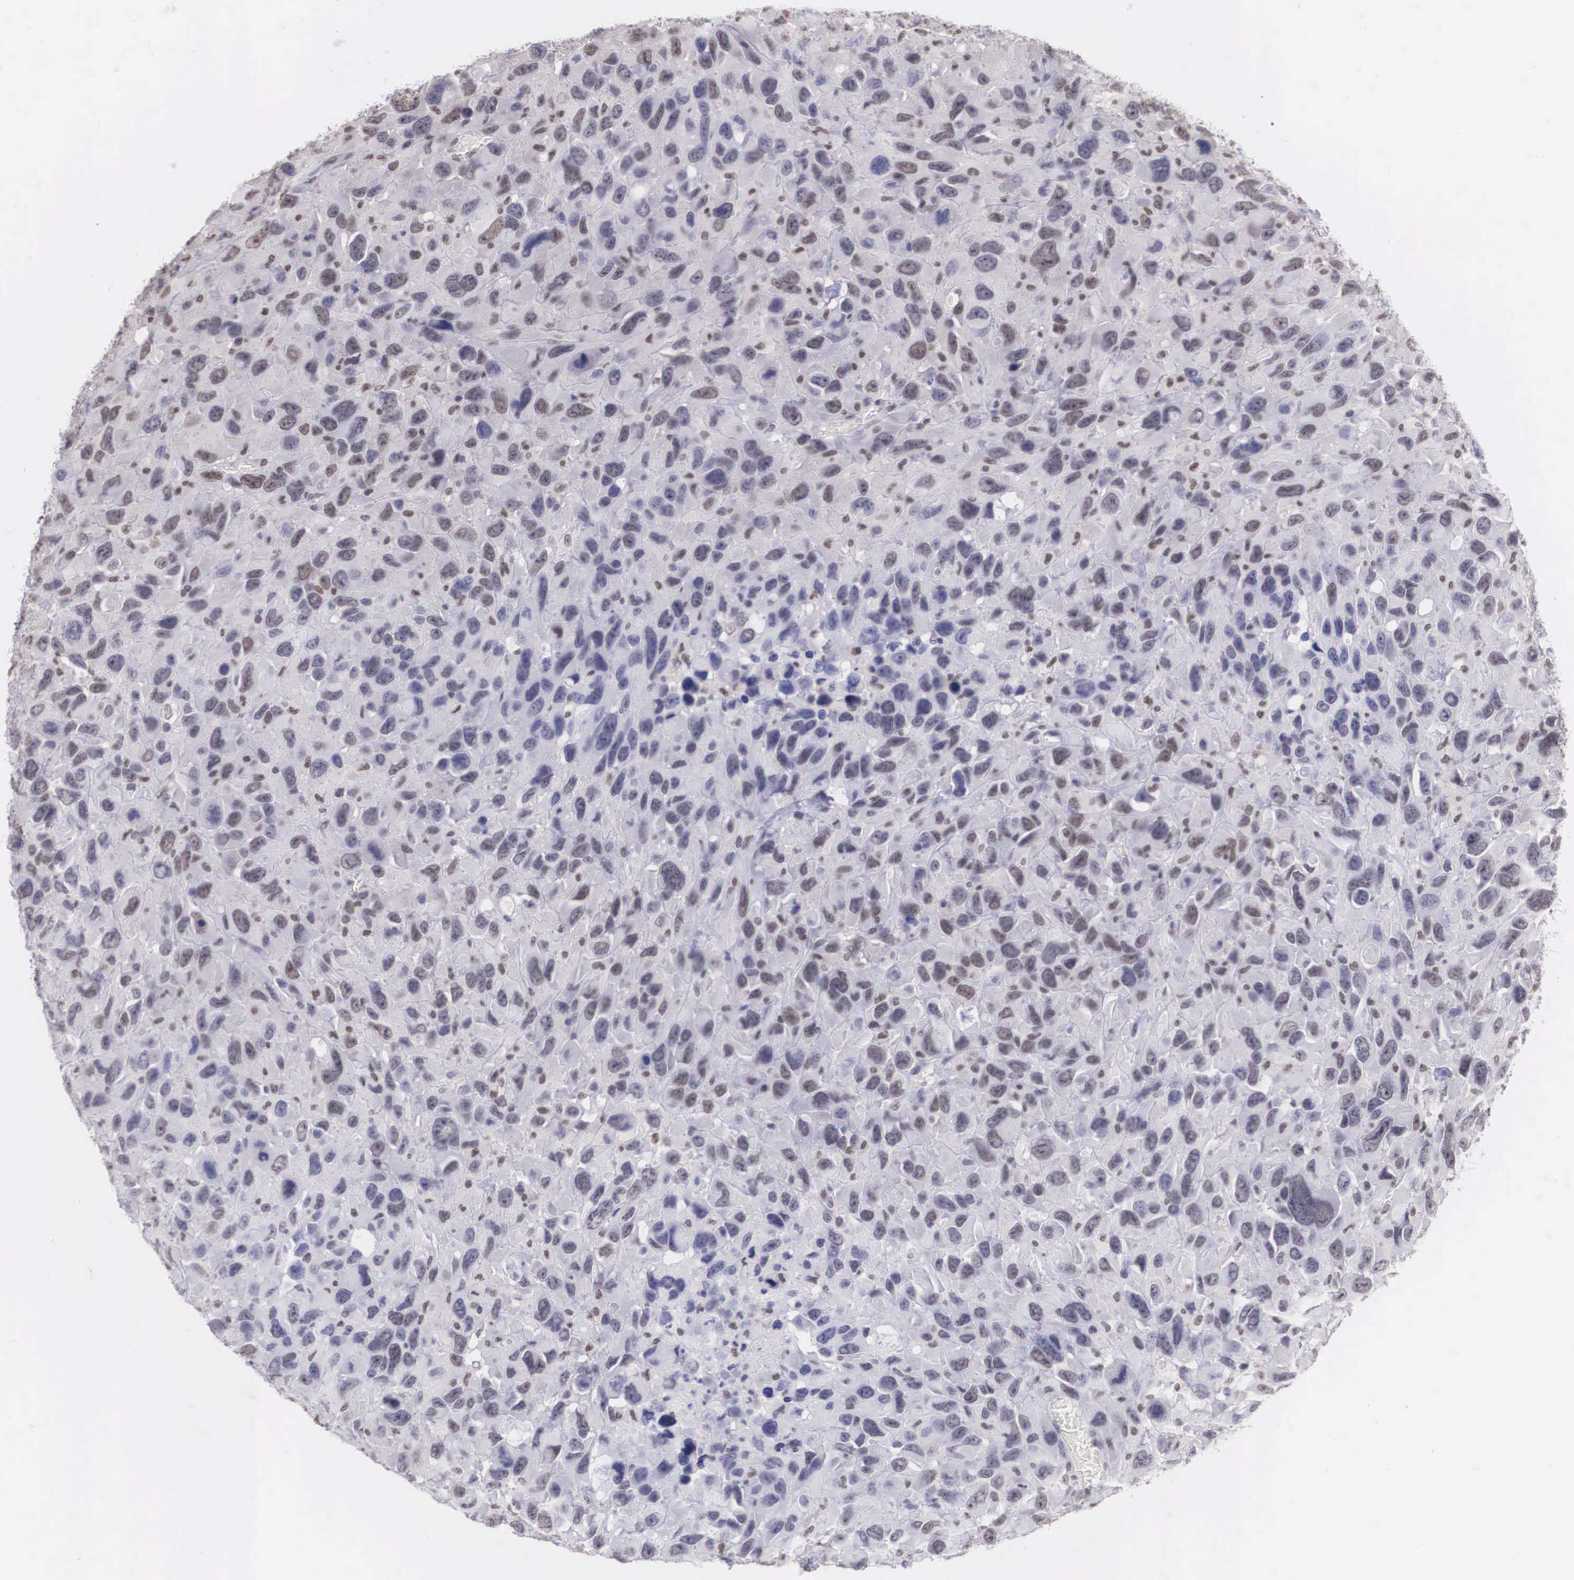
{"staining": {"intensity": "weak", "quantity": "<25%", "location": "nuclear"}, "tissue": "renal cancer", "cell_type": "Tumor cells", "image_type": "cancer", "snomed": [{"axis": "morphology", "description": "Adenocarcinoma, NOS"}, {"axis": "topography", "description": "Kidney"}], "caption": "IHC image of human renal adenocarcinoma stained for a protein (brown), which displays no expression in tumor cells.", "gene": "ETV6", "patient": {"sex": "male", "age": 79}}